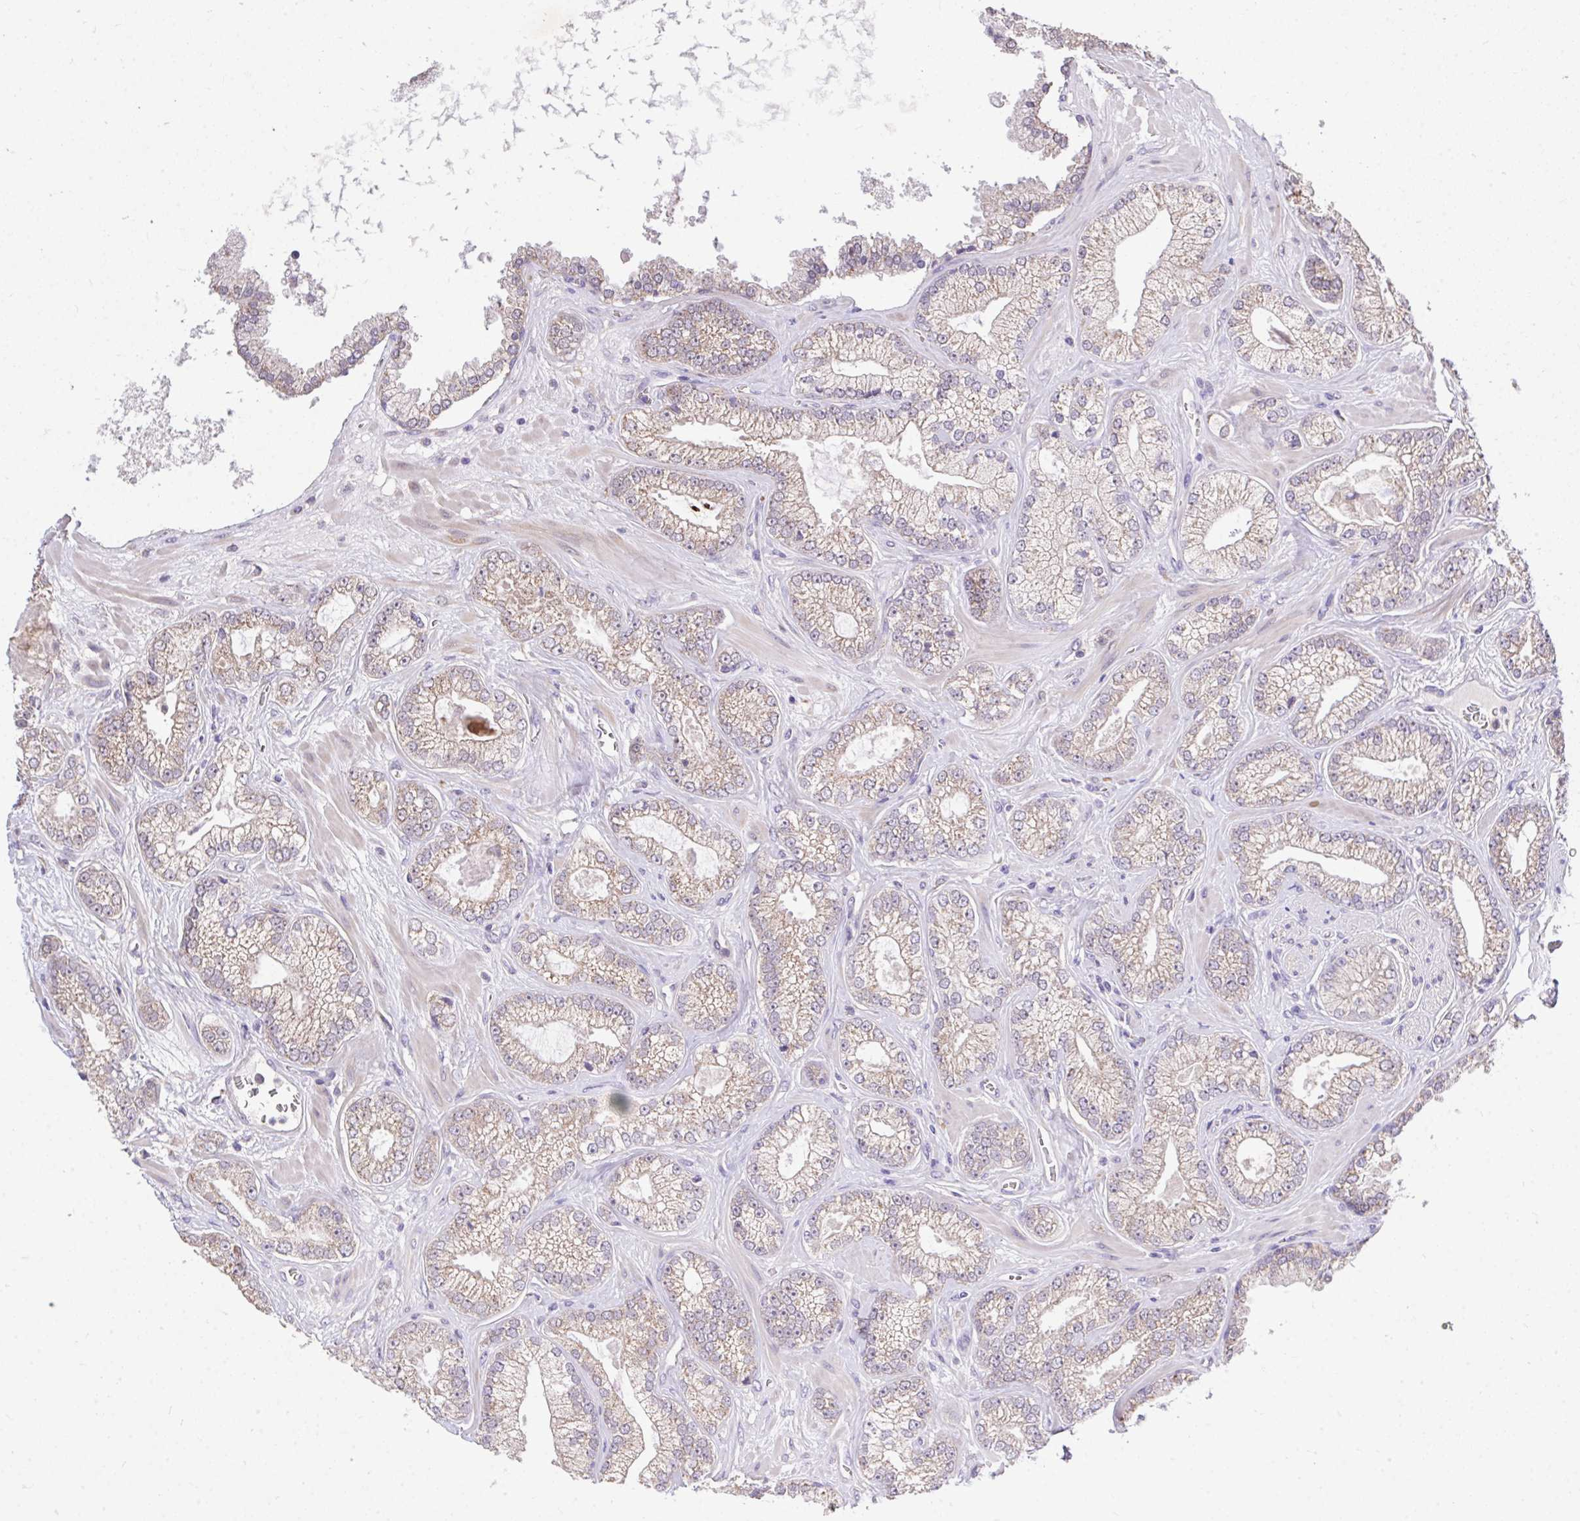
{"staining": {"intensity": "weak", "quantity": ">75%", "location": "cytoplasmic/membranous"}, "tissue": "prostate cancer", "cell_type": "Tumor cells", "image_type": "cancer", "snomed": [{"axis": "morphology", "description": "Adenocarcinoma, High grade"}, {"axis": "topography", "description": "Prostate"}], "caption": "Protein staining by immunohistochemistry exhibits weak cytoplasmic/membranous expression in about >75% of tumor cells in prostate cancer. Using DAB (brown) and hematoxylin (blue) stains, captured at high magnification using brightfield microscopy.", "gene": "MPC2", "patient": {"sex": "male", "age": 66}}